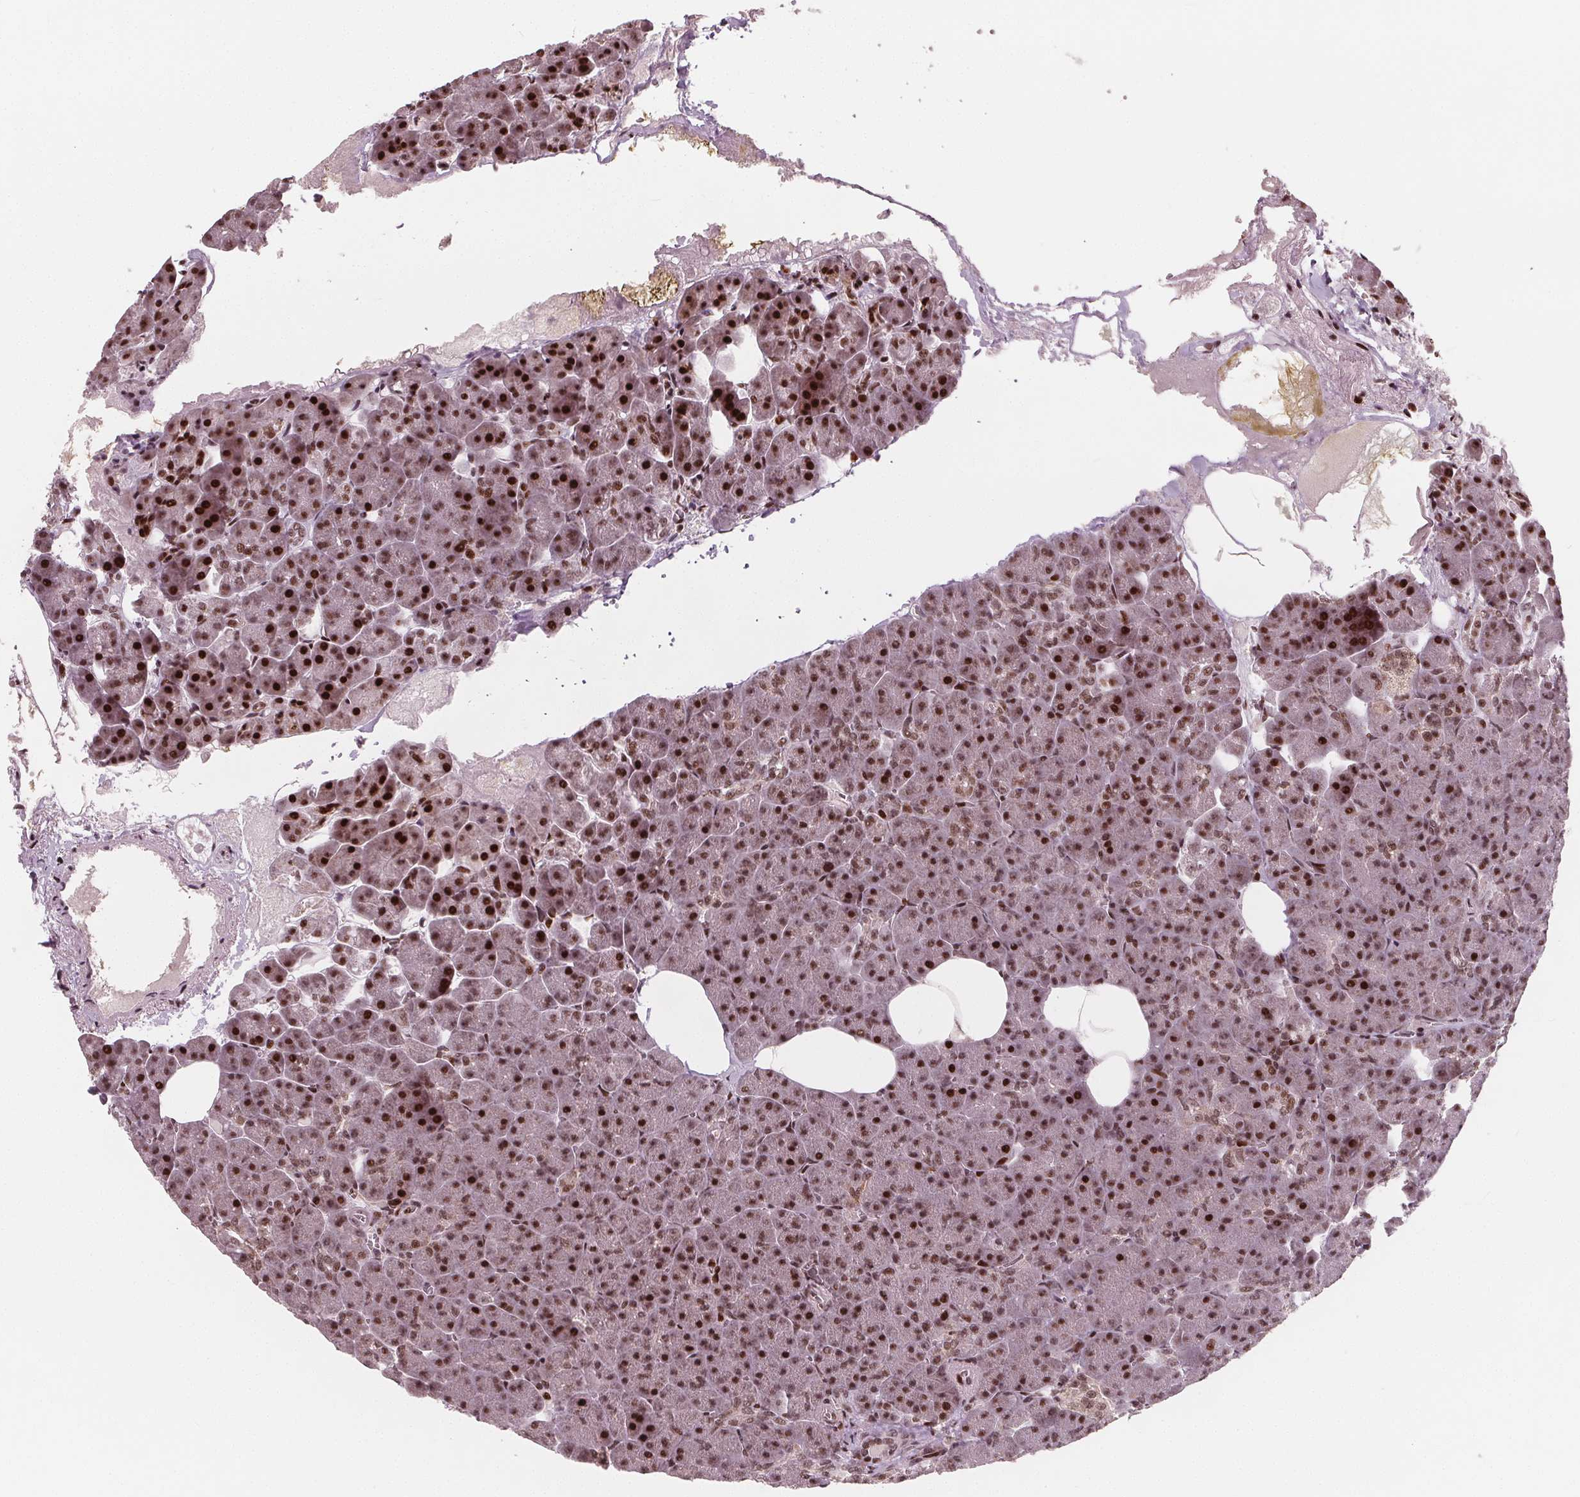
{"staining": {"intensity": "strong", "quantity": ">75%", "location": "nuclear"}, "tissue": "pancreas", "cell_type": "Exocrine glandular cells", "image_type": "normal", "snomed": [{"axis": "morphology", "description": "Normal tissue, NOS"}, {"axis": "topography", "description": "Pancreas"}], "caption": "The histopathology image displays a brown stain indicating the presence of a protein in the nuclear of exocrine glandular cells in pancreas. Immunohistochemistry (ihc) stains the protein of interest in brown and the nuclei are stained blue.", "gene": "SNRNP35", "patient": {"sex": "female", "age": 74}}